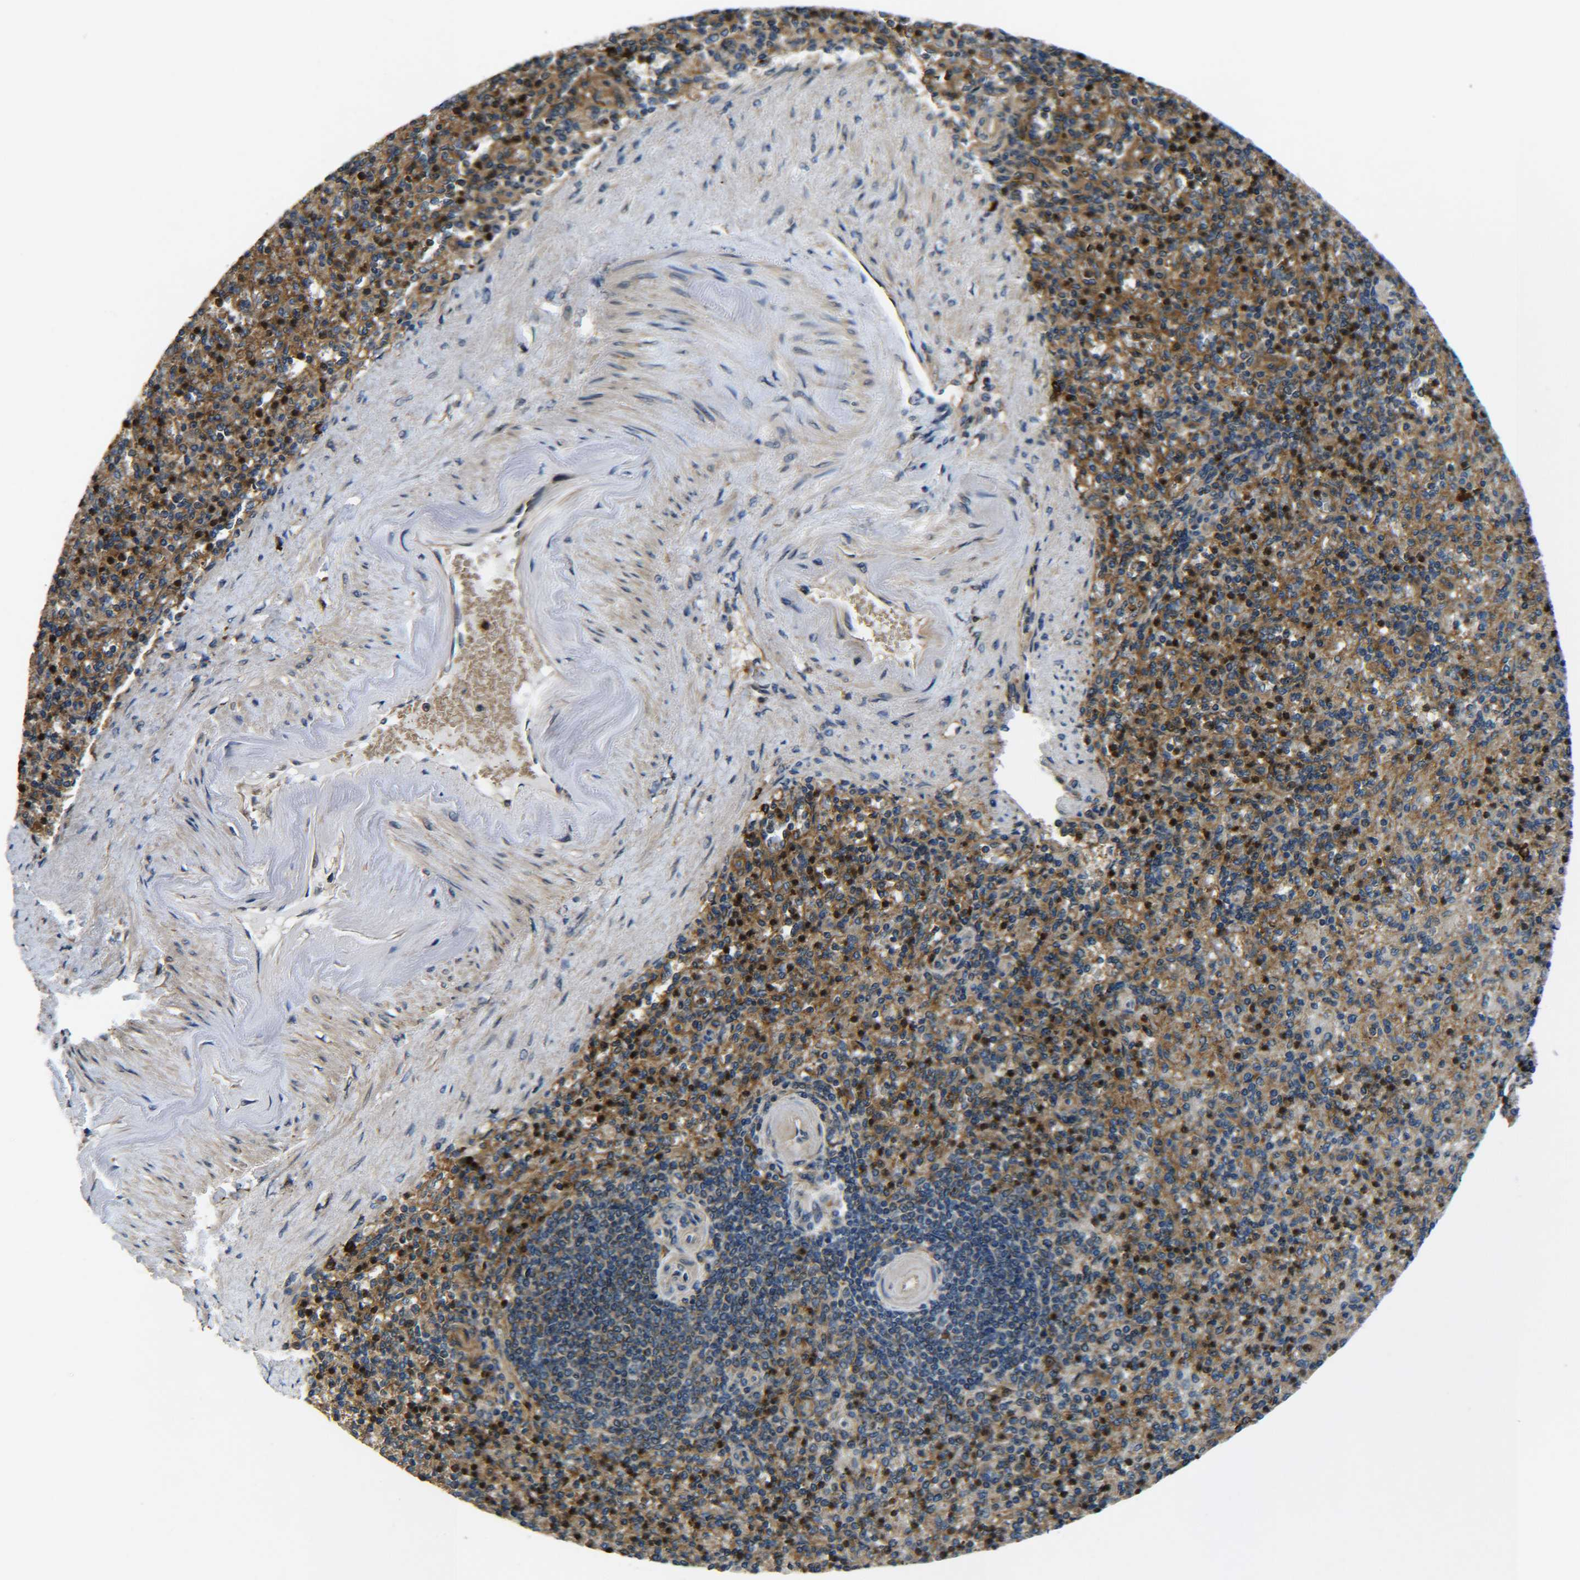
{"staining": {"intensity": "strong", "quantity": ">75%", "location": "cytoplasmic/membranous"}, "tissue": "spleen", "cell_type": "Cells in red pulp", "image_type": "normal", "snomed": [{"axis": "morphology", "description": "Normal tissue, NOS"}, {"axis": "topography", "description": "Spleen"}], "caption": "Cells in red pulp reveal strong cytoplasmic/membranous positivity in about >75% of cells in normal spleen. The protein is stained brown, and the nuclei are stained in blue (DAB IHC with brightfield microscopy, high magnification).", "gene": "RAB1B", "patient": {"sex": "female", "age": 74}}